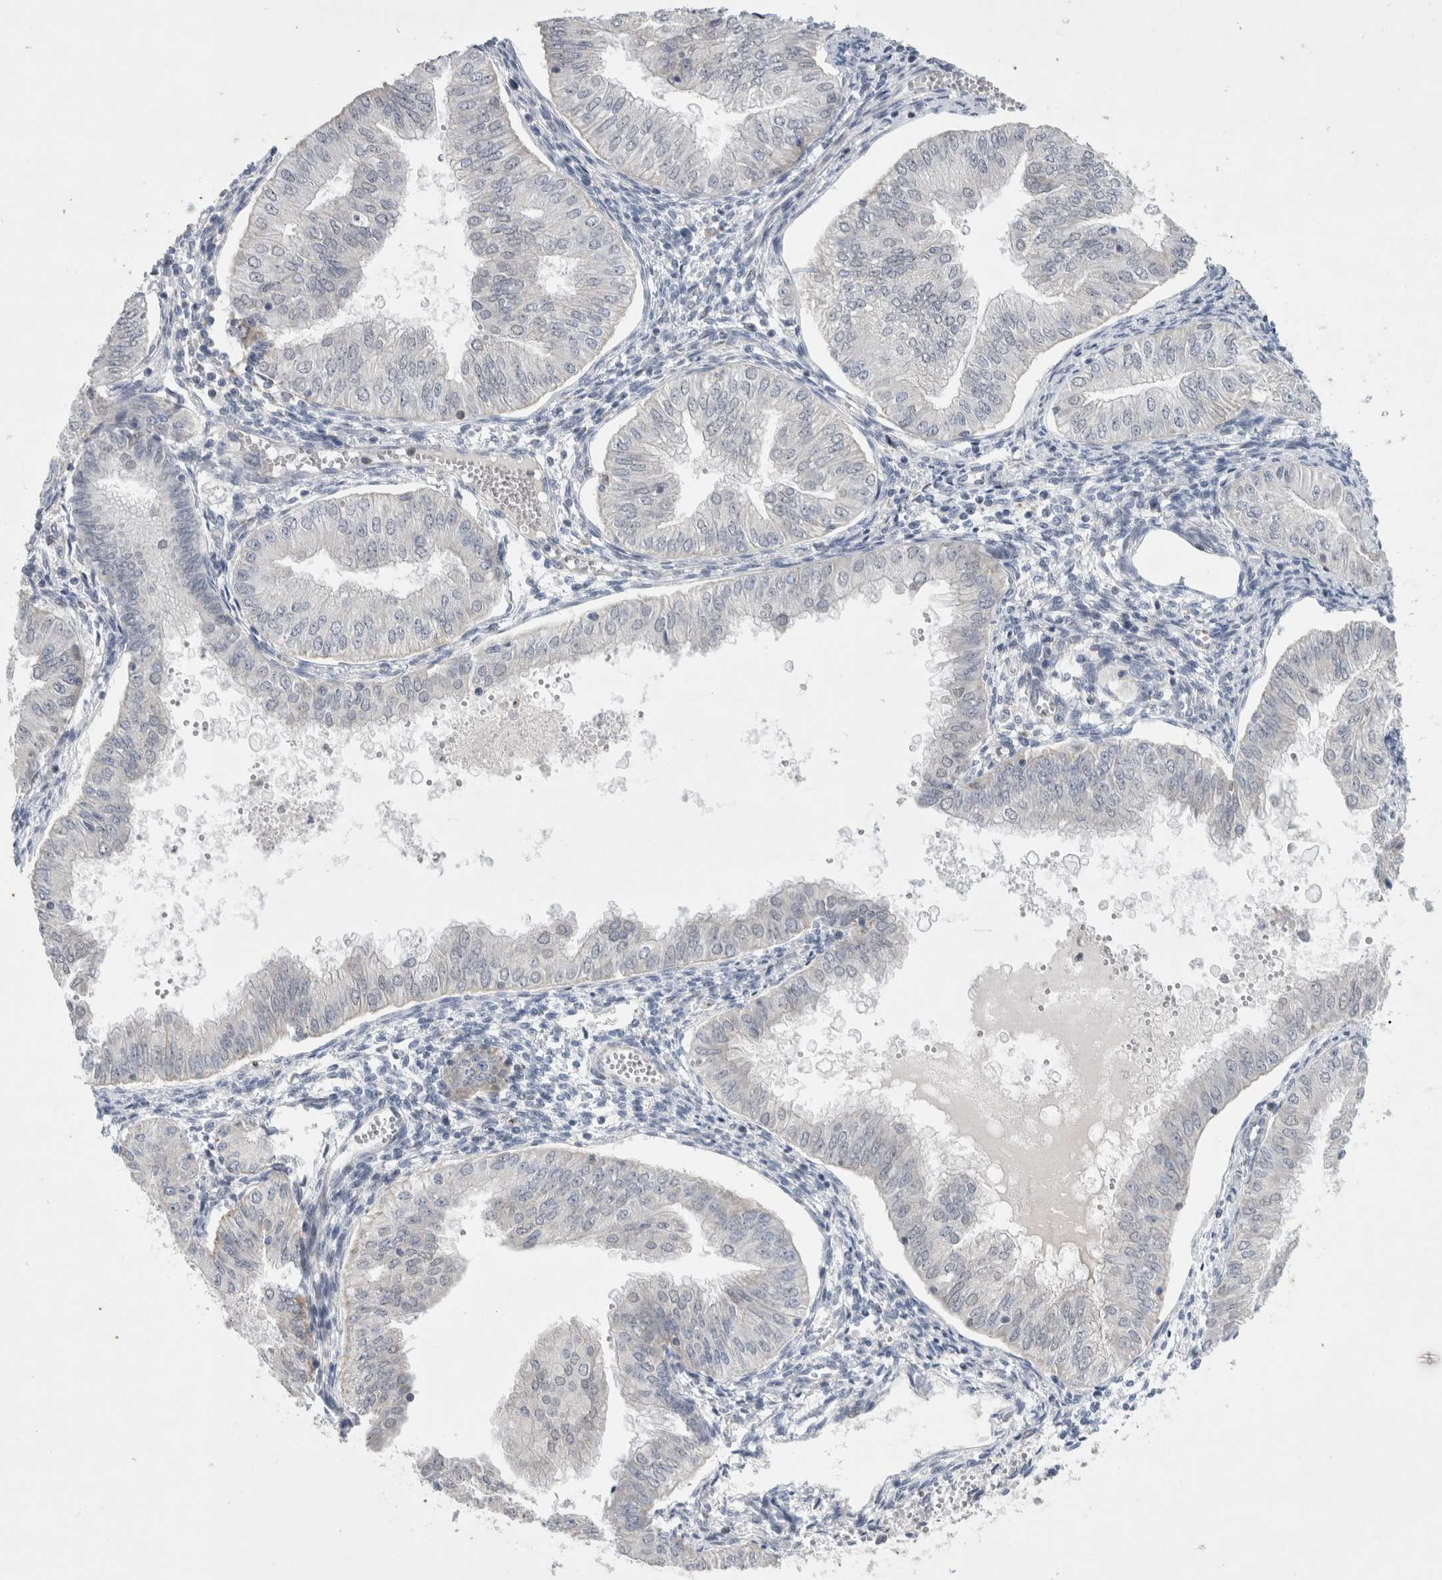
{"staining": {"intensity": "negative", "quantity": "none", "location": "none"}, "tissue": "endometrial cancer", "cell_type": "Tumor cells", "image_type": "cancer", "snomed": [{"axis": "morphology", "description": "Normal tissue, NOS"}, {"axis": "morphology", "description": "Adenocarcinoma, NOS"}, {"axis": "topography", "description": "Endometrium"}], "caption": "Adenocarcinoma (endometrial) was stained to show a protein in brown. There is no significant staining in tumor cells.", "gene": "AGMAT", "patient": {"sex": "female", "age": 53}}